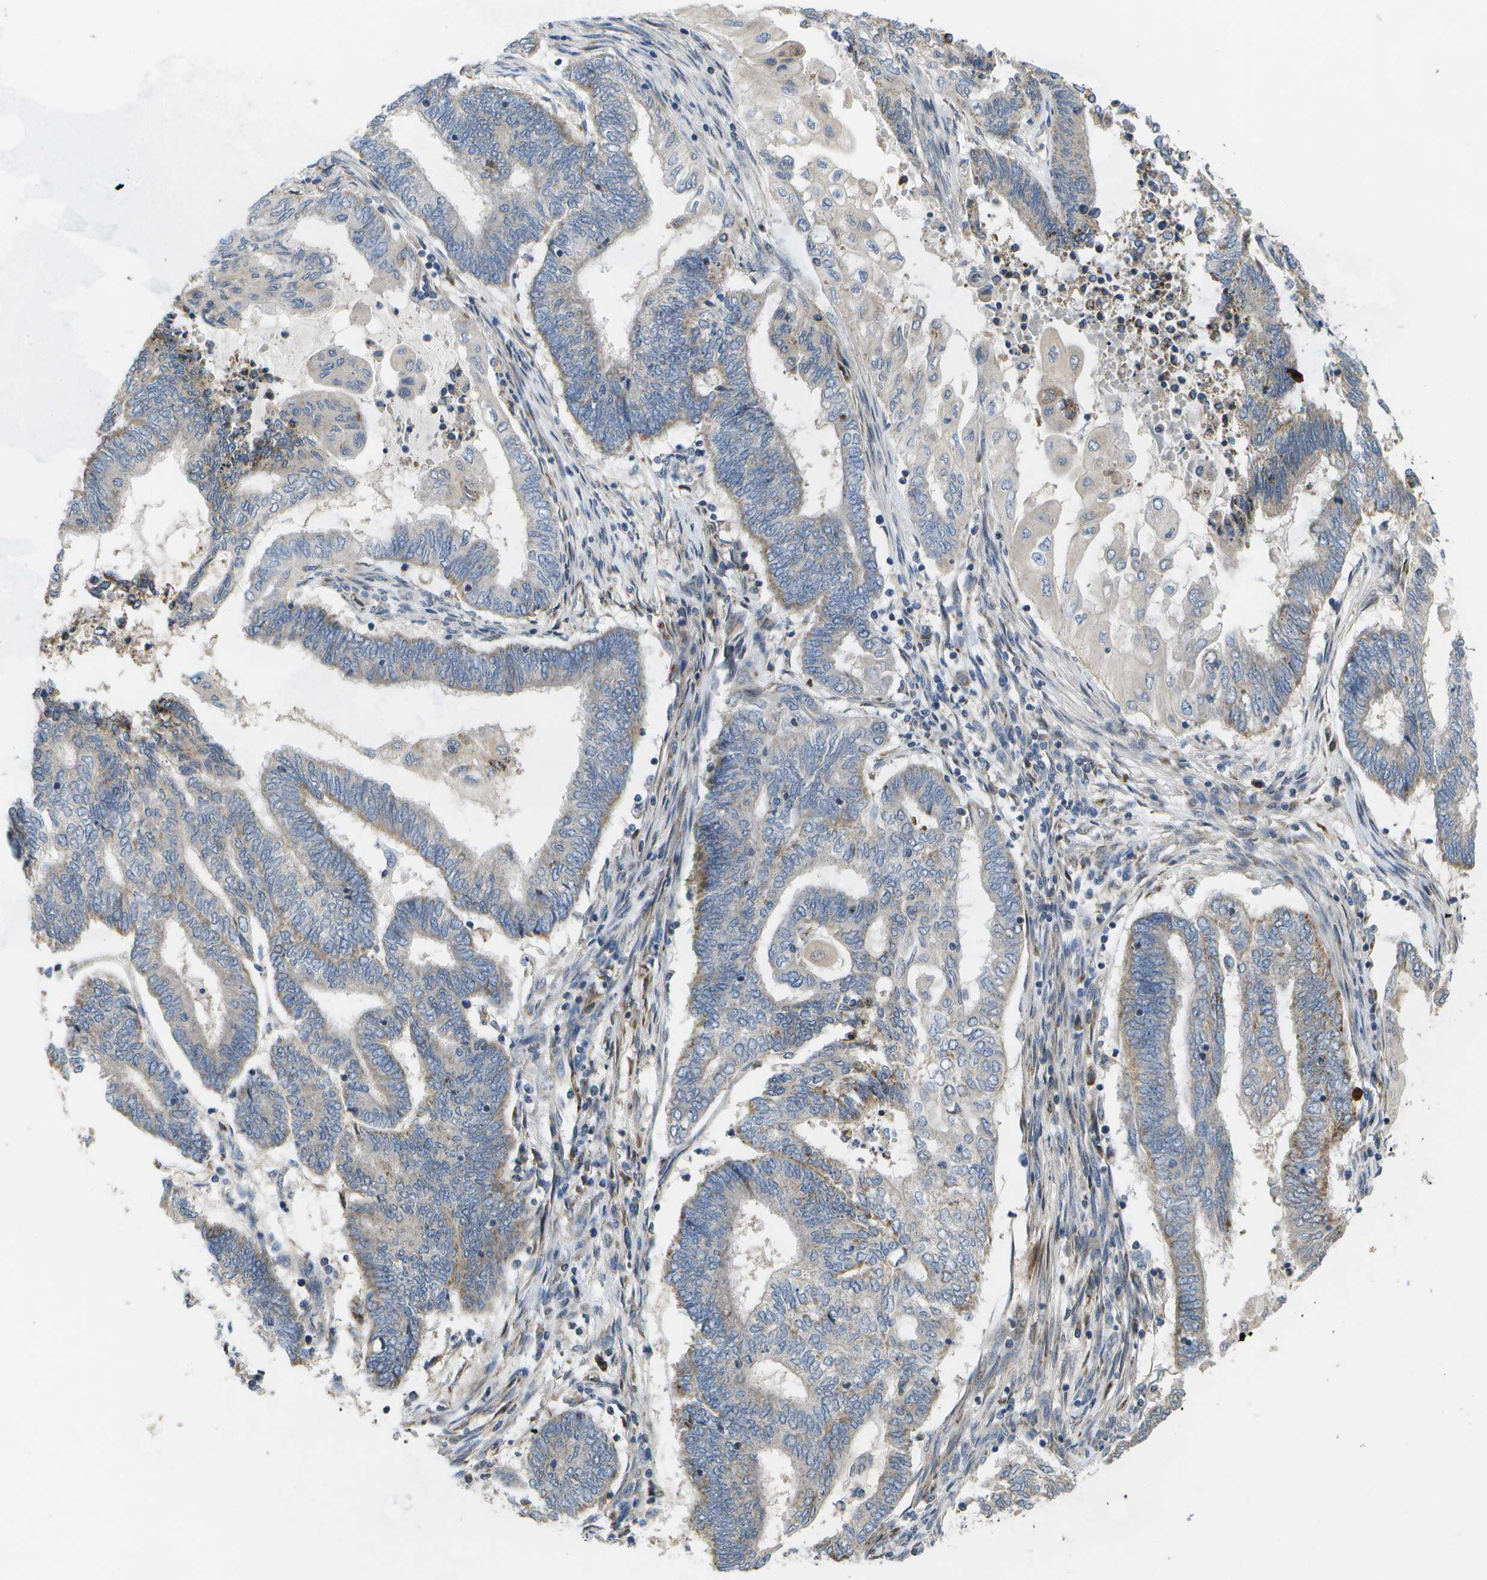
{"staining": {"intensity": "weak", "quantity": "<25%", "location": "cytoplasmic/membranous"}, "tissue": "endometrial cancer", "cell_type": "Tumor cells", "image_type": "cancer", "snomed": [{"axis": "morphology", "description": "Adenocarcinoma, NOS"}, {"axis": "topography", "description": "Uterus"}, {"axis": "topography", "description": "Endometrium"}], "caption": "Micrograph shows no protein staining in tumor cells of adenocarcinoma (endometrial) tissue.", "gene": "HADHA", "patient": {"sex": "female", "age": 70}}